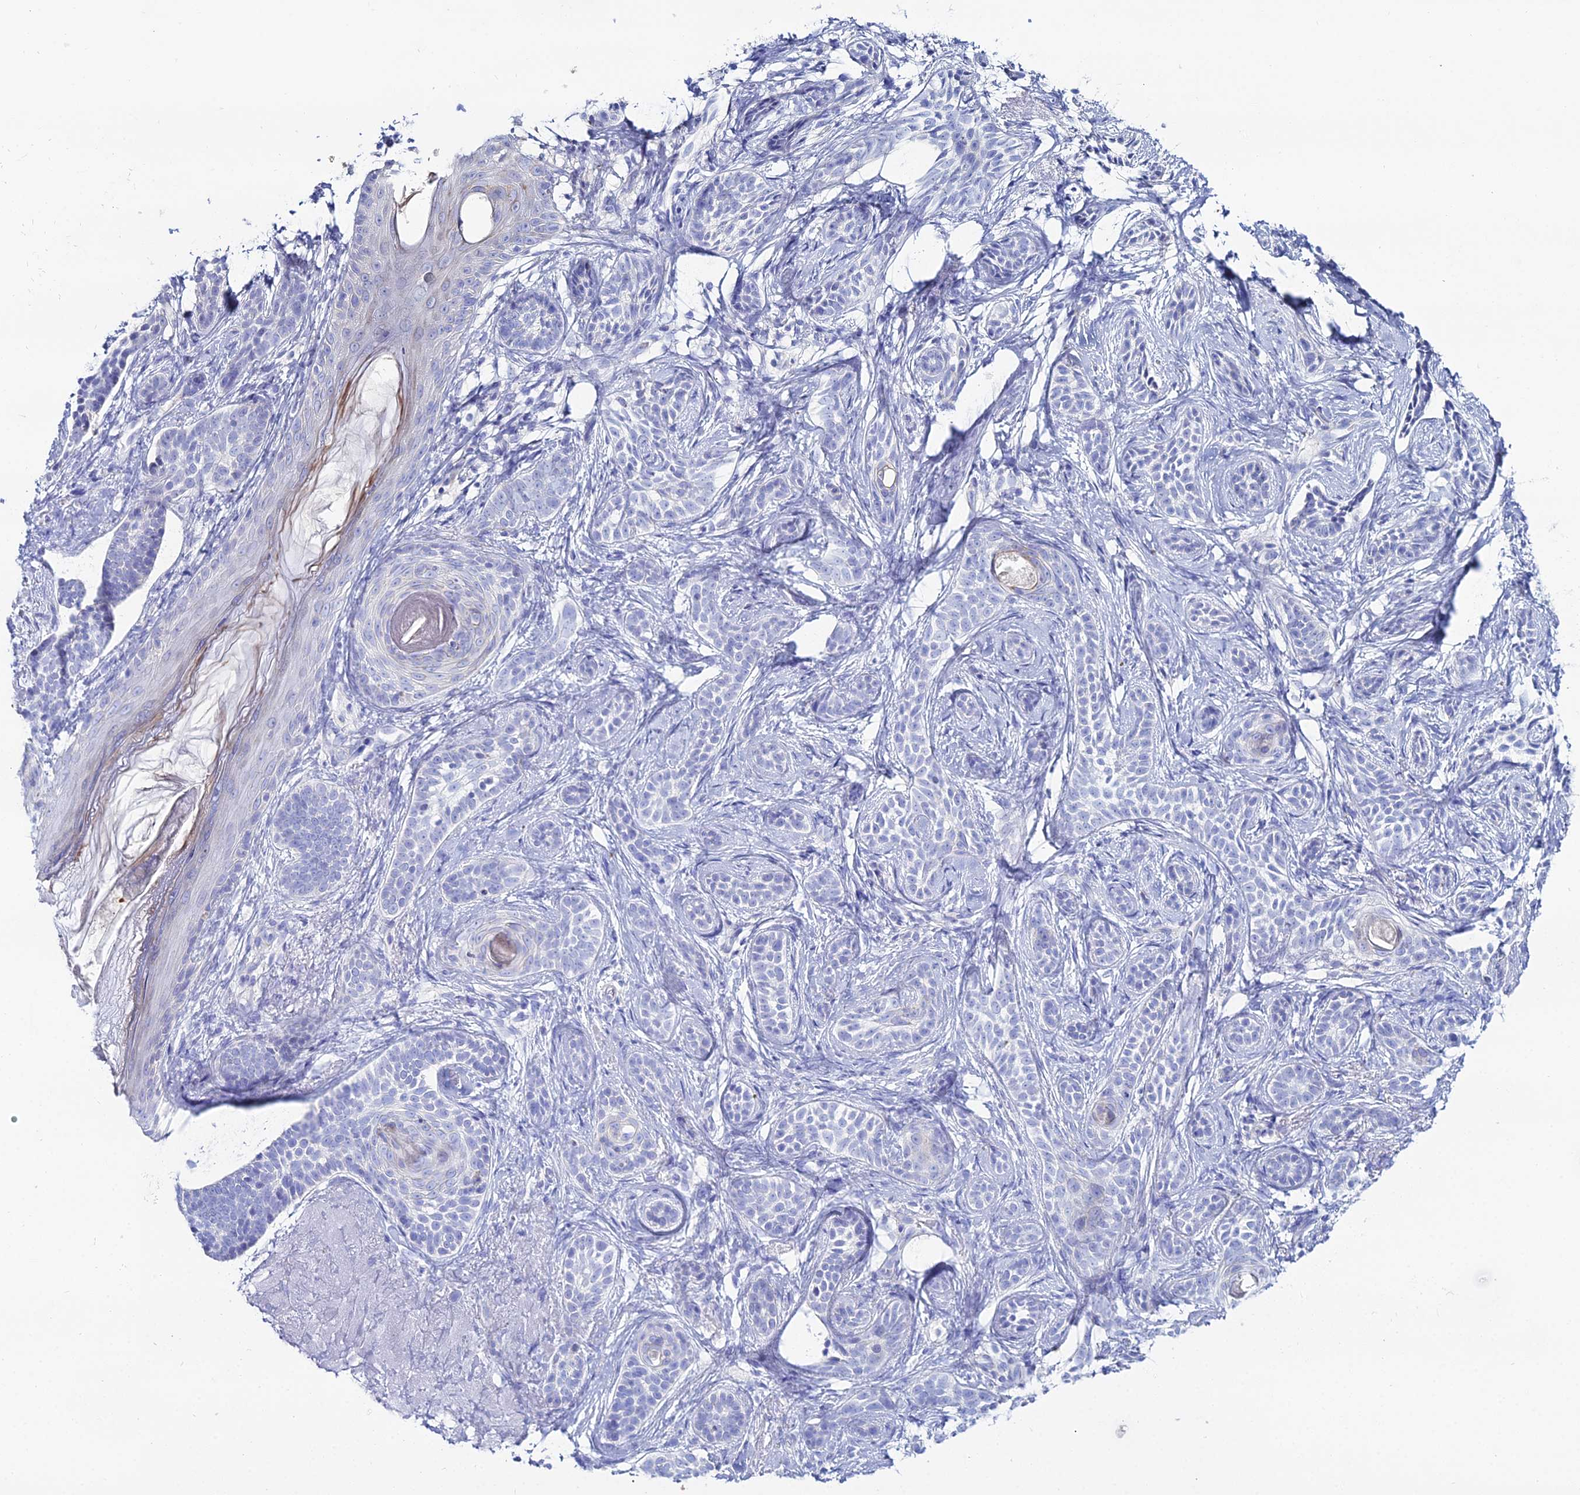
{"staining": {"intensity": "negative", "quantity": "none", "location": "none"}, "tissue": "skin cancer", "cell_type": "Tumor cells", "image_type": "cancer", "snomed": [{"axis": "morphology", "description": "Basal cell carcinoma"}, {"axis": "topography", "description": "Skin"}], "caption": "Protein analysis of basal cell carcinoma (skin) displays no significant staining in tumor cells.", "gene": "DHX34", "patient": {"sex": "male", "age": 71}}